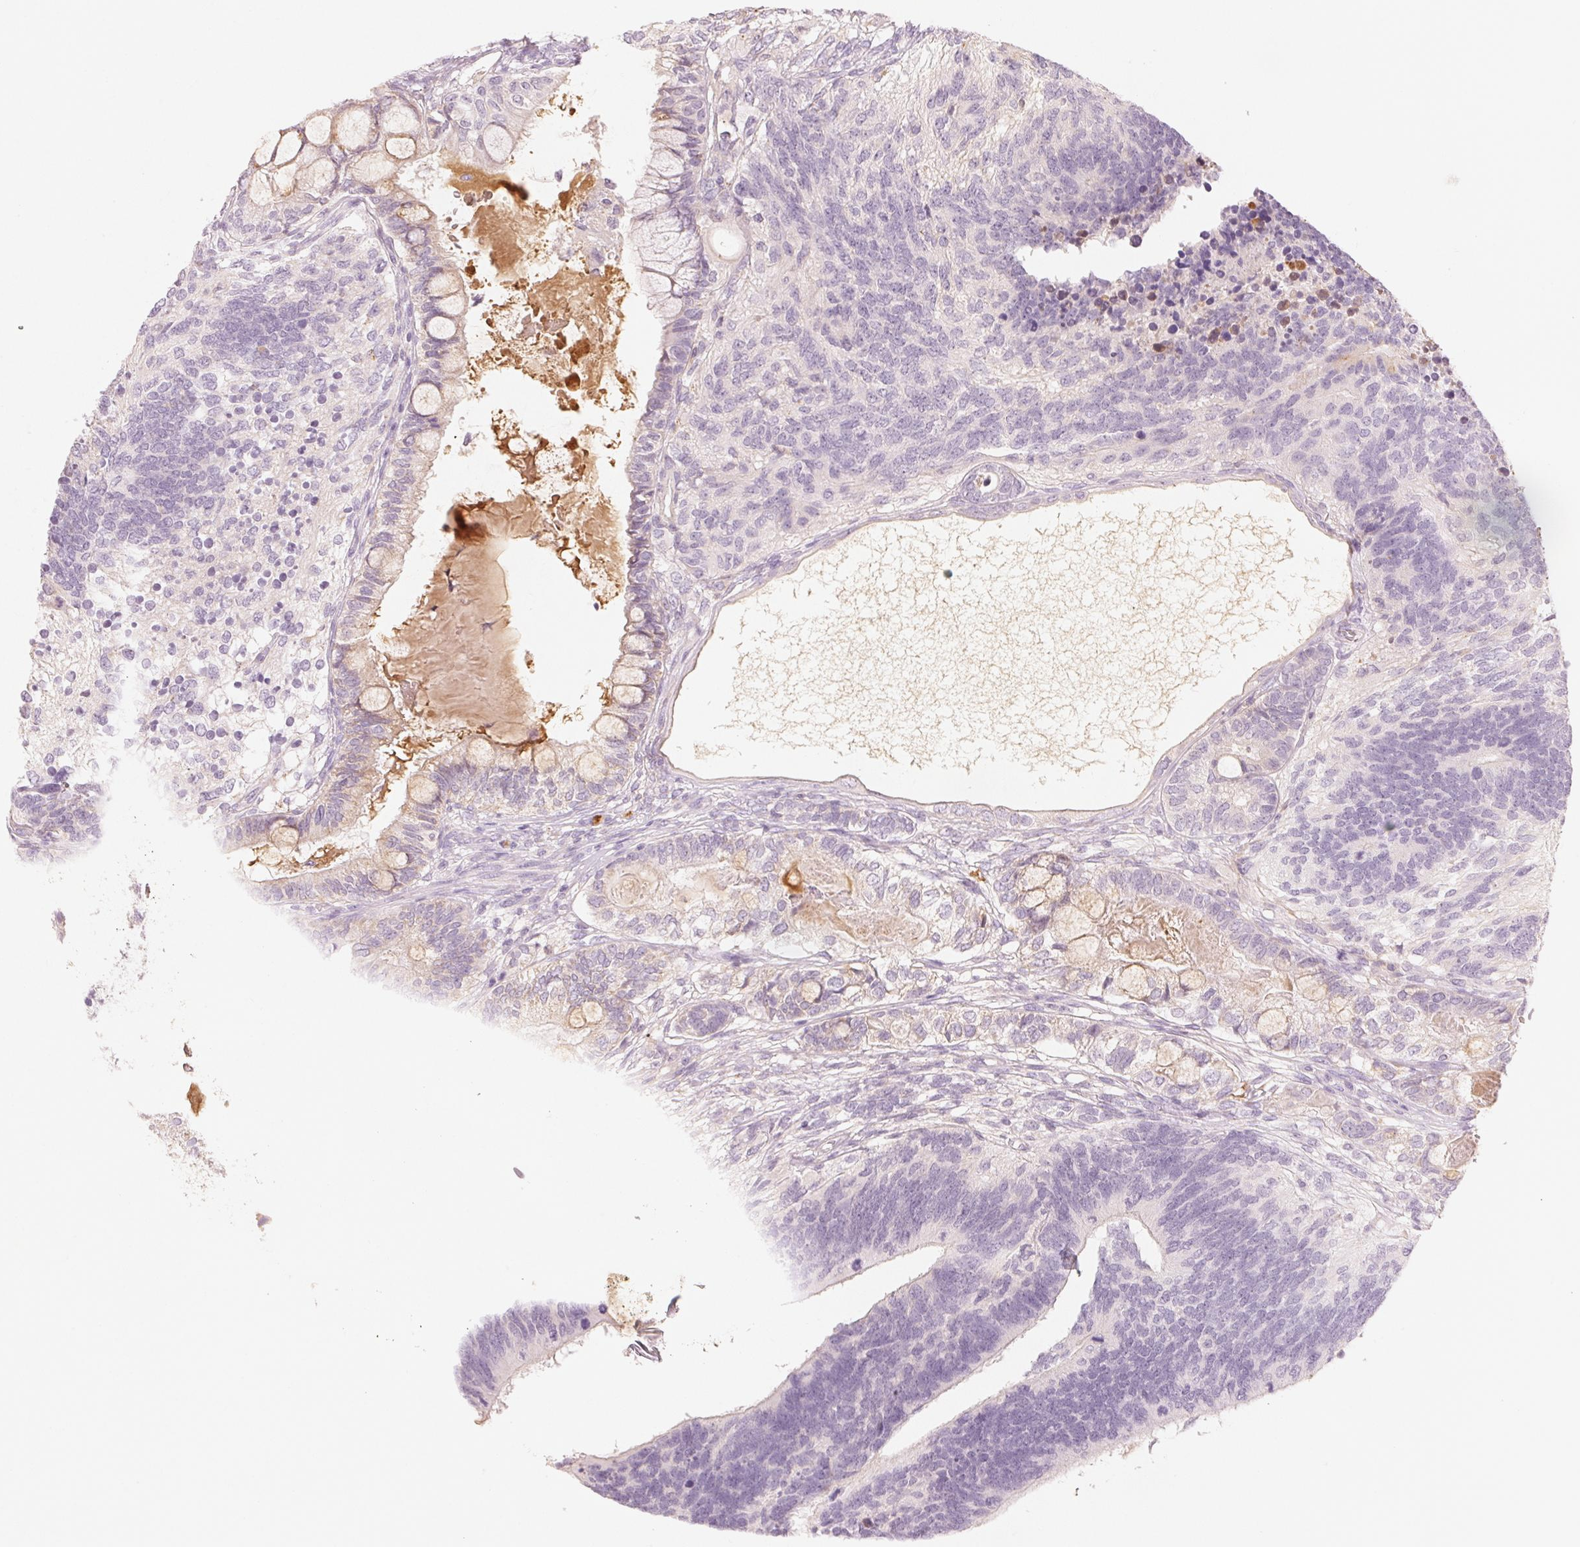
{"staining": {"intensity": "weak", "quantity": "25%-75%", "location": "cytoplasmic/membranous"}, "tissue": "testis cancer", "cell_type": "Tumor cells", "image_type": "cancer", "snomed": [{"axis": "morphology", "description": "Seminoma, NOS"}, {"axis": "morphology", "description": "Carcinoma, Embryonal, NOS"}, {"axis": "topography", "description": "Testis"}], "caption": "DAB immunohistochemical staining of human seminoma (testis) shows weak cytoplasmic/membranous protein expression in about 25%-75% of tumor cells. Immunohistochemistry (ihc) stains the protein in brown and the nuclei are stained blue.", "gene": "RMDN2", "patient": {"sex": "male", "age": 41}}